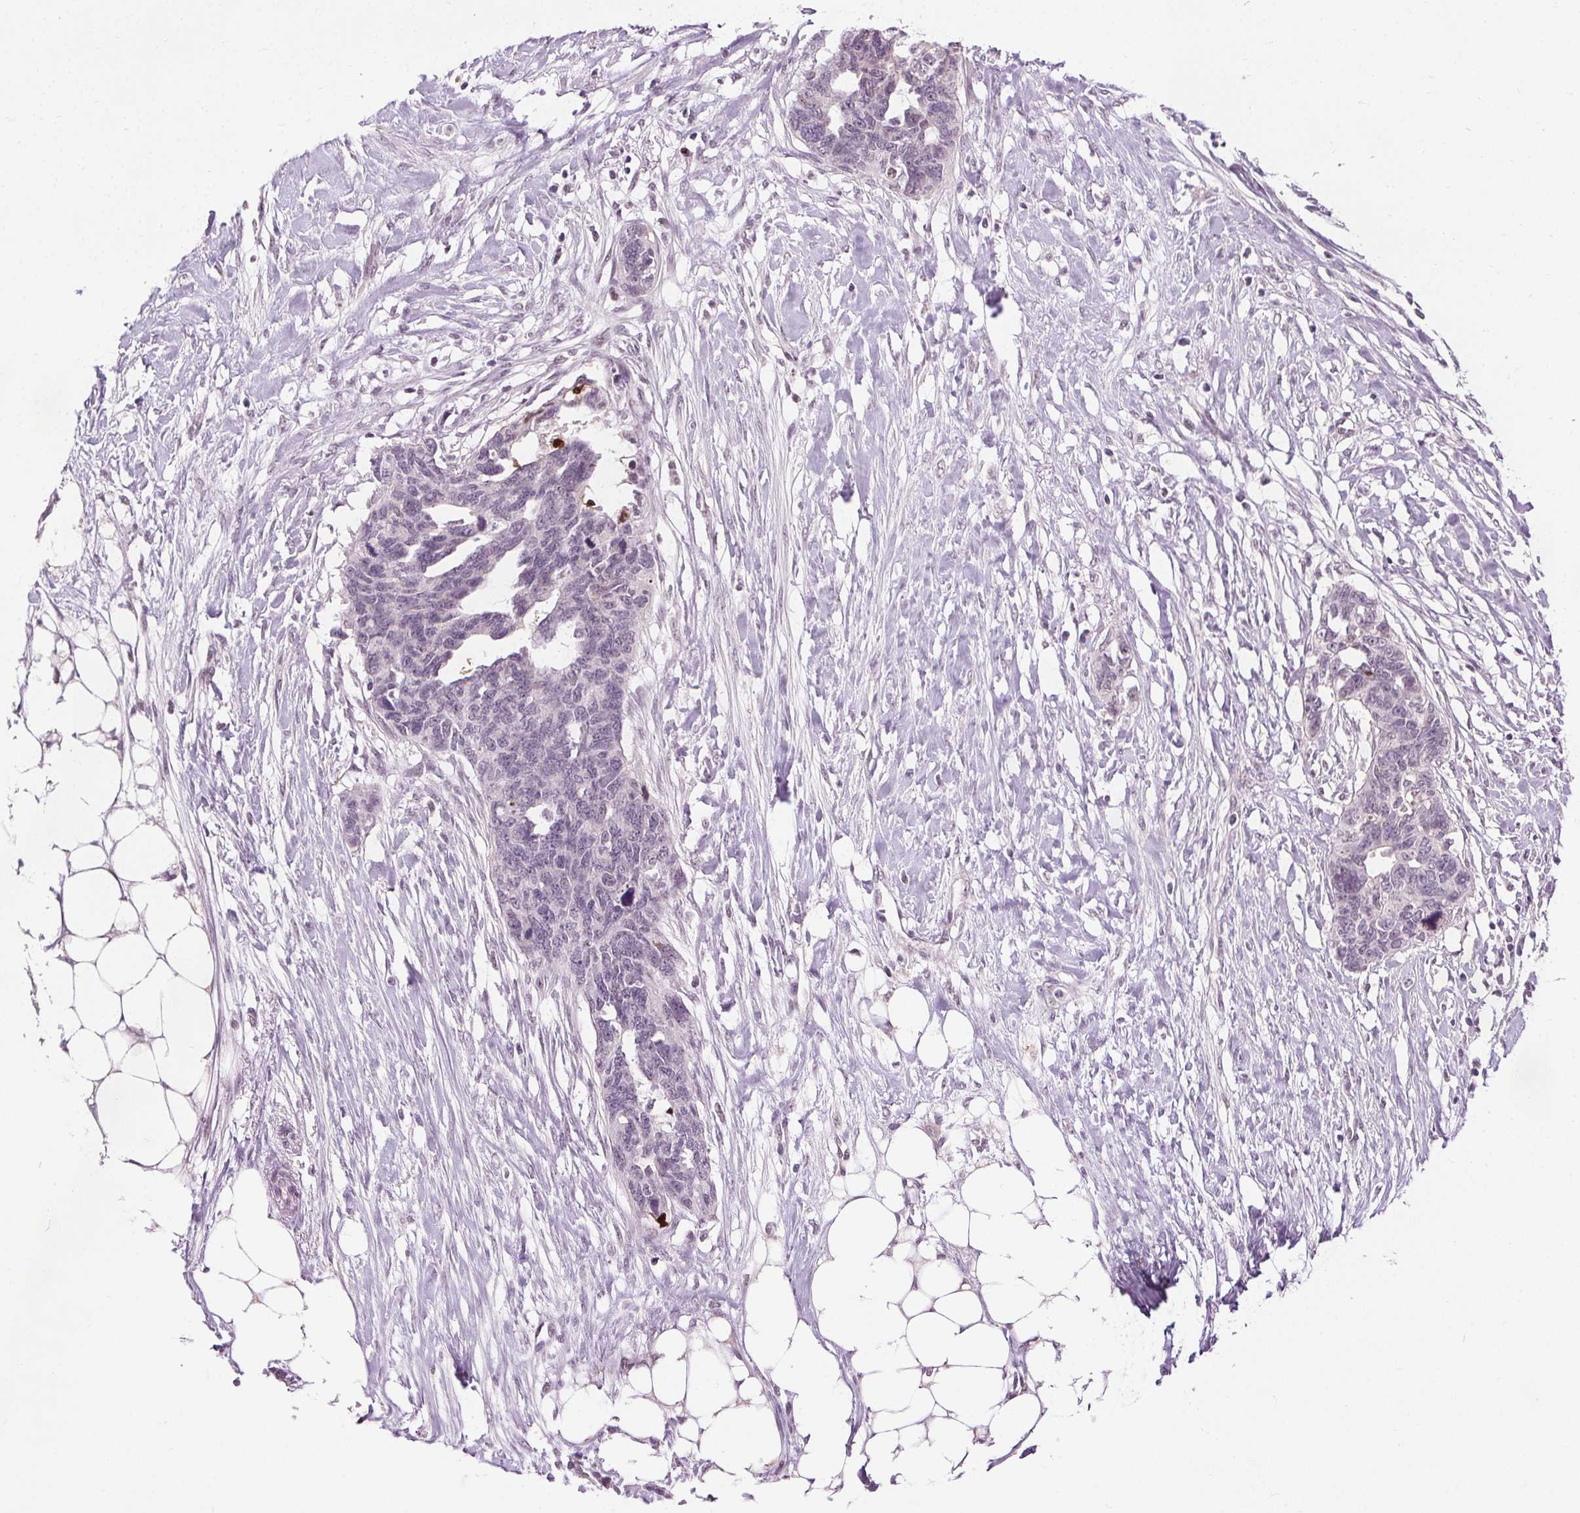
{"staining": {"intensity": "weak", "quantity": "<25%", "location": "cytoplasmic/membranous"}, "tissue": "ovarian cancer", "cell_type": "Tumor cells", "image_type": "cancer", "snomed": [{"axis": "morphology", "description": "Cystadenocarcinoma, serous, NOS"}, {"axis": "topography", "description": "Ovary"}], "caption": "Photomicrograph shows no significant protein positivity in tumor cells of ovarian serous cystadenocarcinoma. Nuclei are stained in blue.", "gene": "CEBPA", "patient": {"sex": "female", "age": 69}}